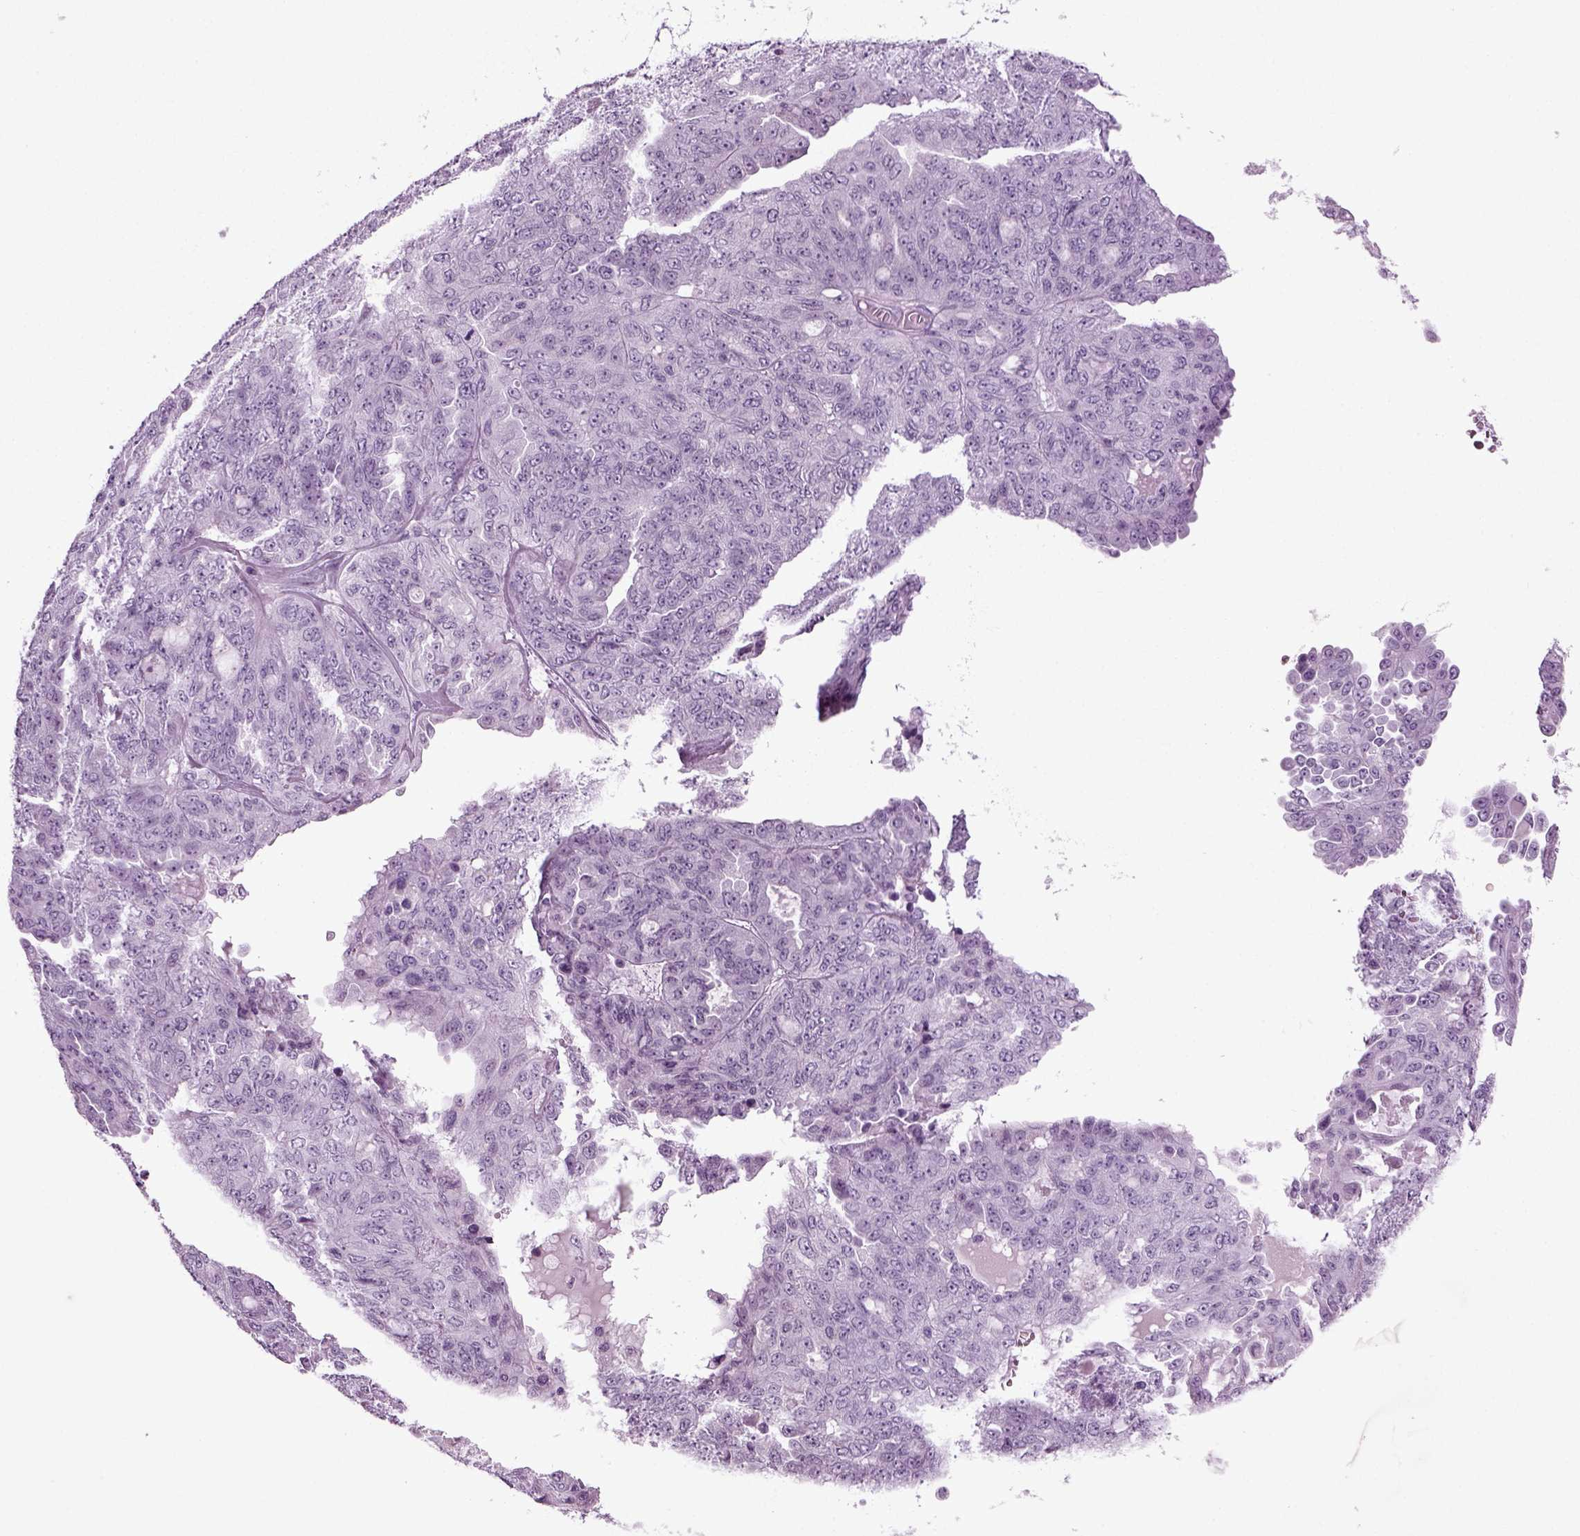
{"staining": {"intensity": "negative", "quantity": "none", "location": "none"}, "tissue": "ovarian cancer", "cell_type": "Tumor cells", "image_type": "cancer", "snomed": [{"axis": "morphology", "description": "Cystadenocarcinoma, serous, NOS"}, {"axis": "topography", "description": "Ovary"}], "caption": "High magnification brightfield microscopy of ovarian cancer stained with DAB (3,3'-diaminobenzidine) (brown) and counterstained with hematoxylin (blue): tumor cells show no significant staining. (DAB IHC, high magnification).", "gene": "PRLH", "patient": {"sex": "female", "age": 71}}